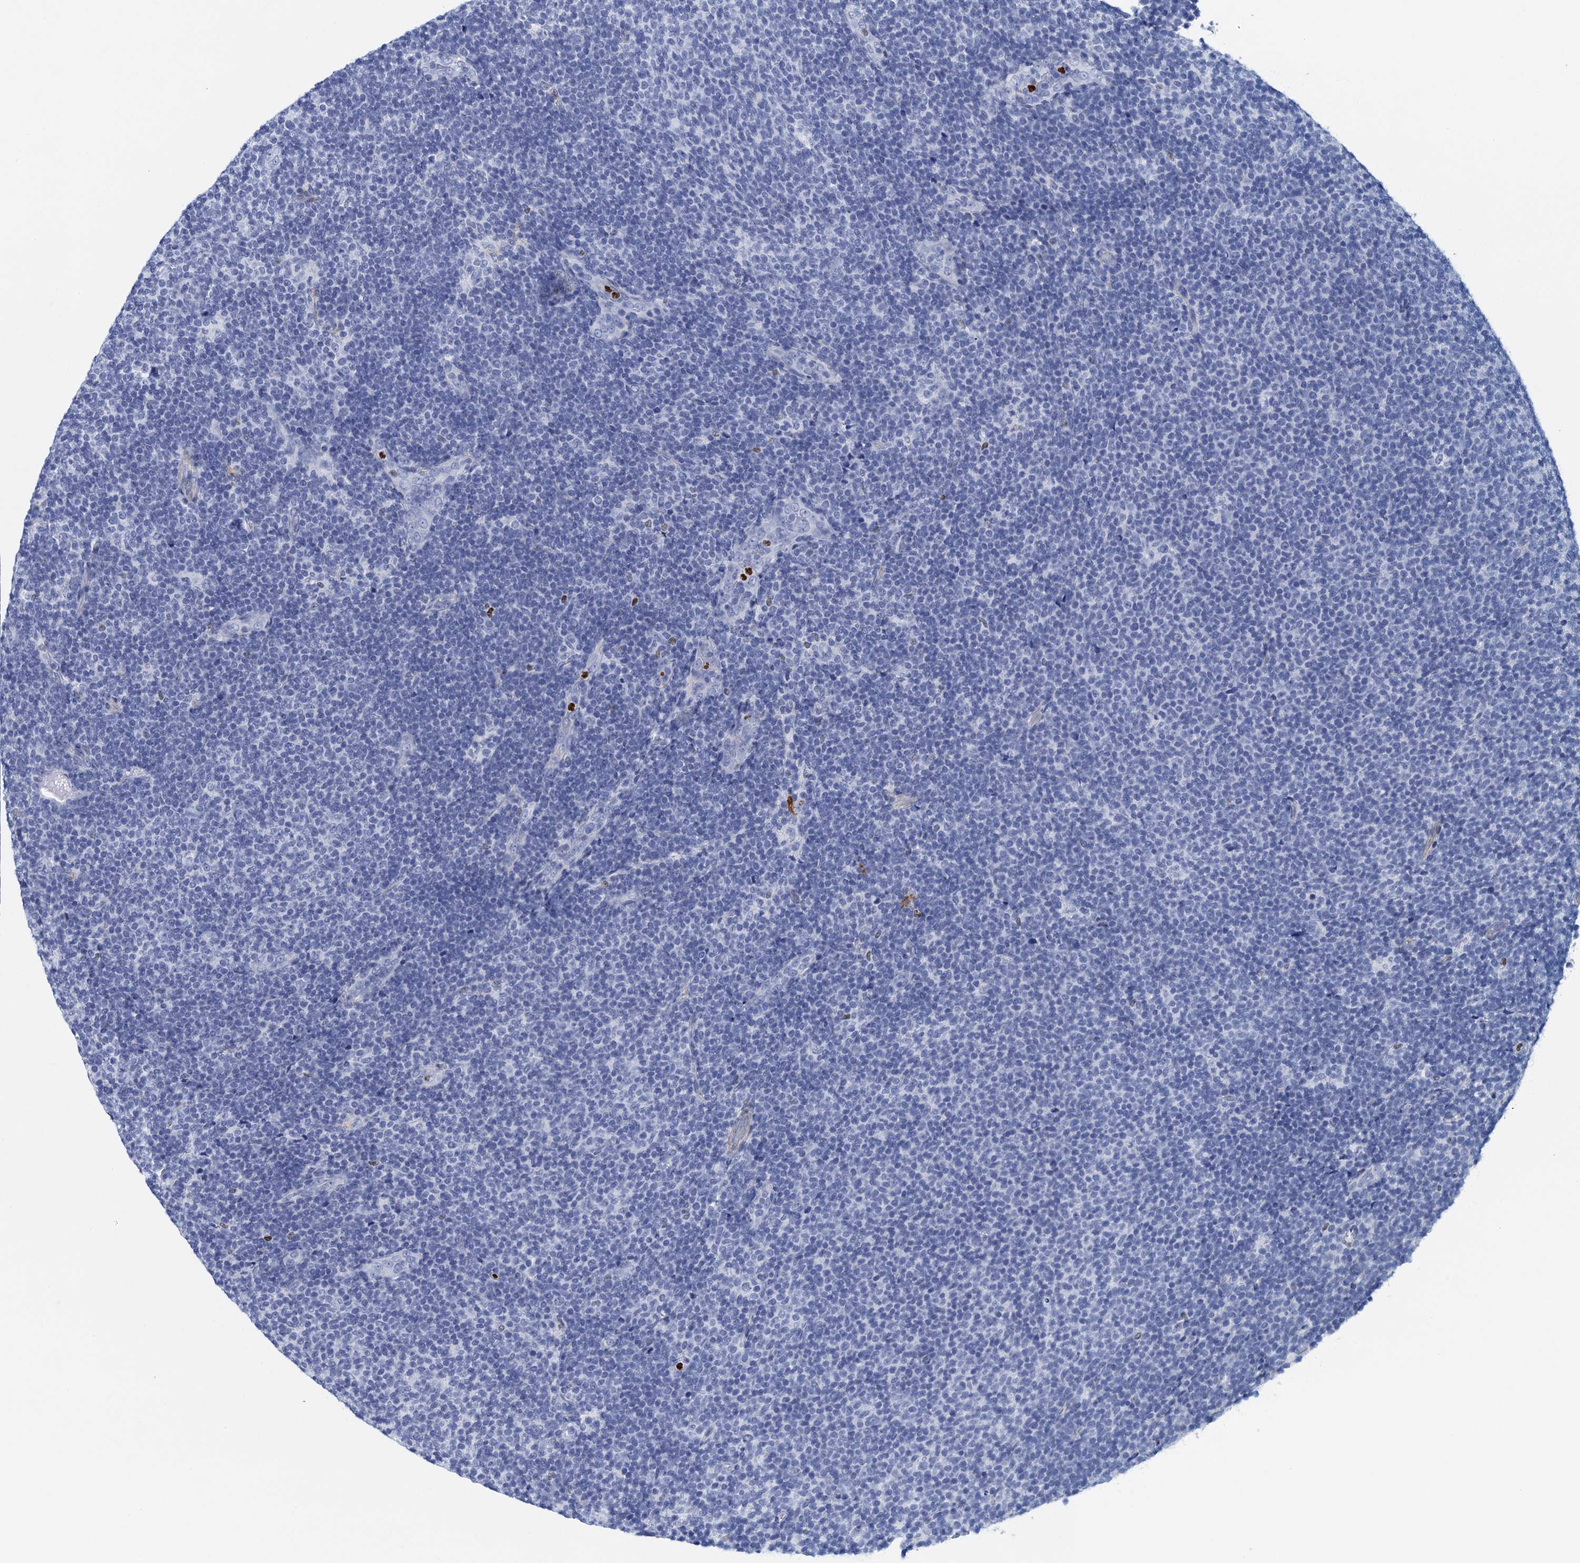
{"staining": {"intensity": "negative", "quantity": "none", "location": "none"}, "tissue": "lymphoma", "cell_type": "Tumor cells", "image_type": "cancer", "snomed": [{"axis": "morphology", "description": "Malignant lymphoma, non-Hodgkin's type, Low grade"}, {"axis": "topography", "description": "Lymph node"}], "caption": "Photomicrograph shows no protein staining in tumor cells of lymphoma tissue.", "gene": "RHCG", "patient": {"sex": "male", "age": 66}}